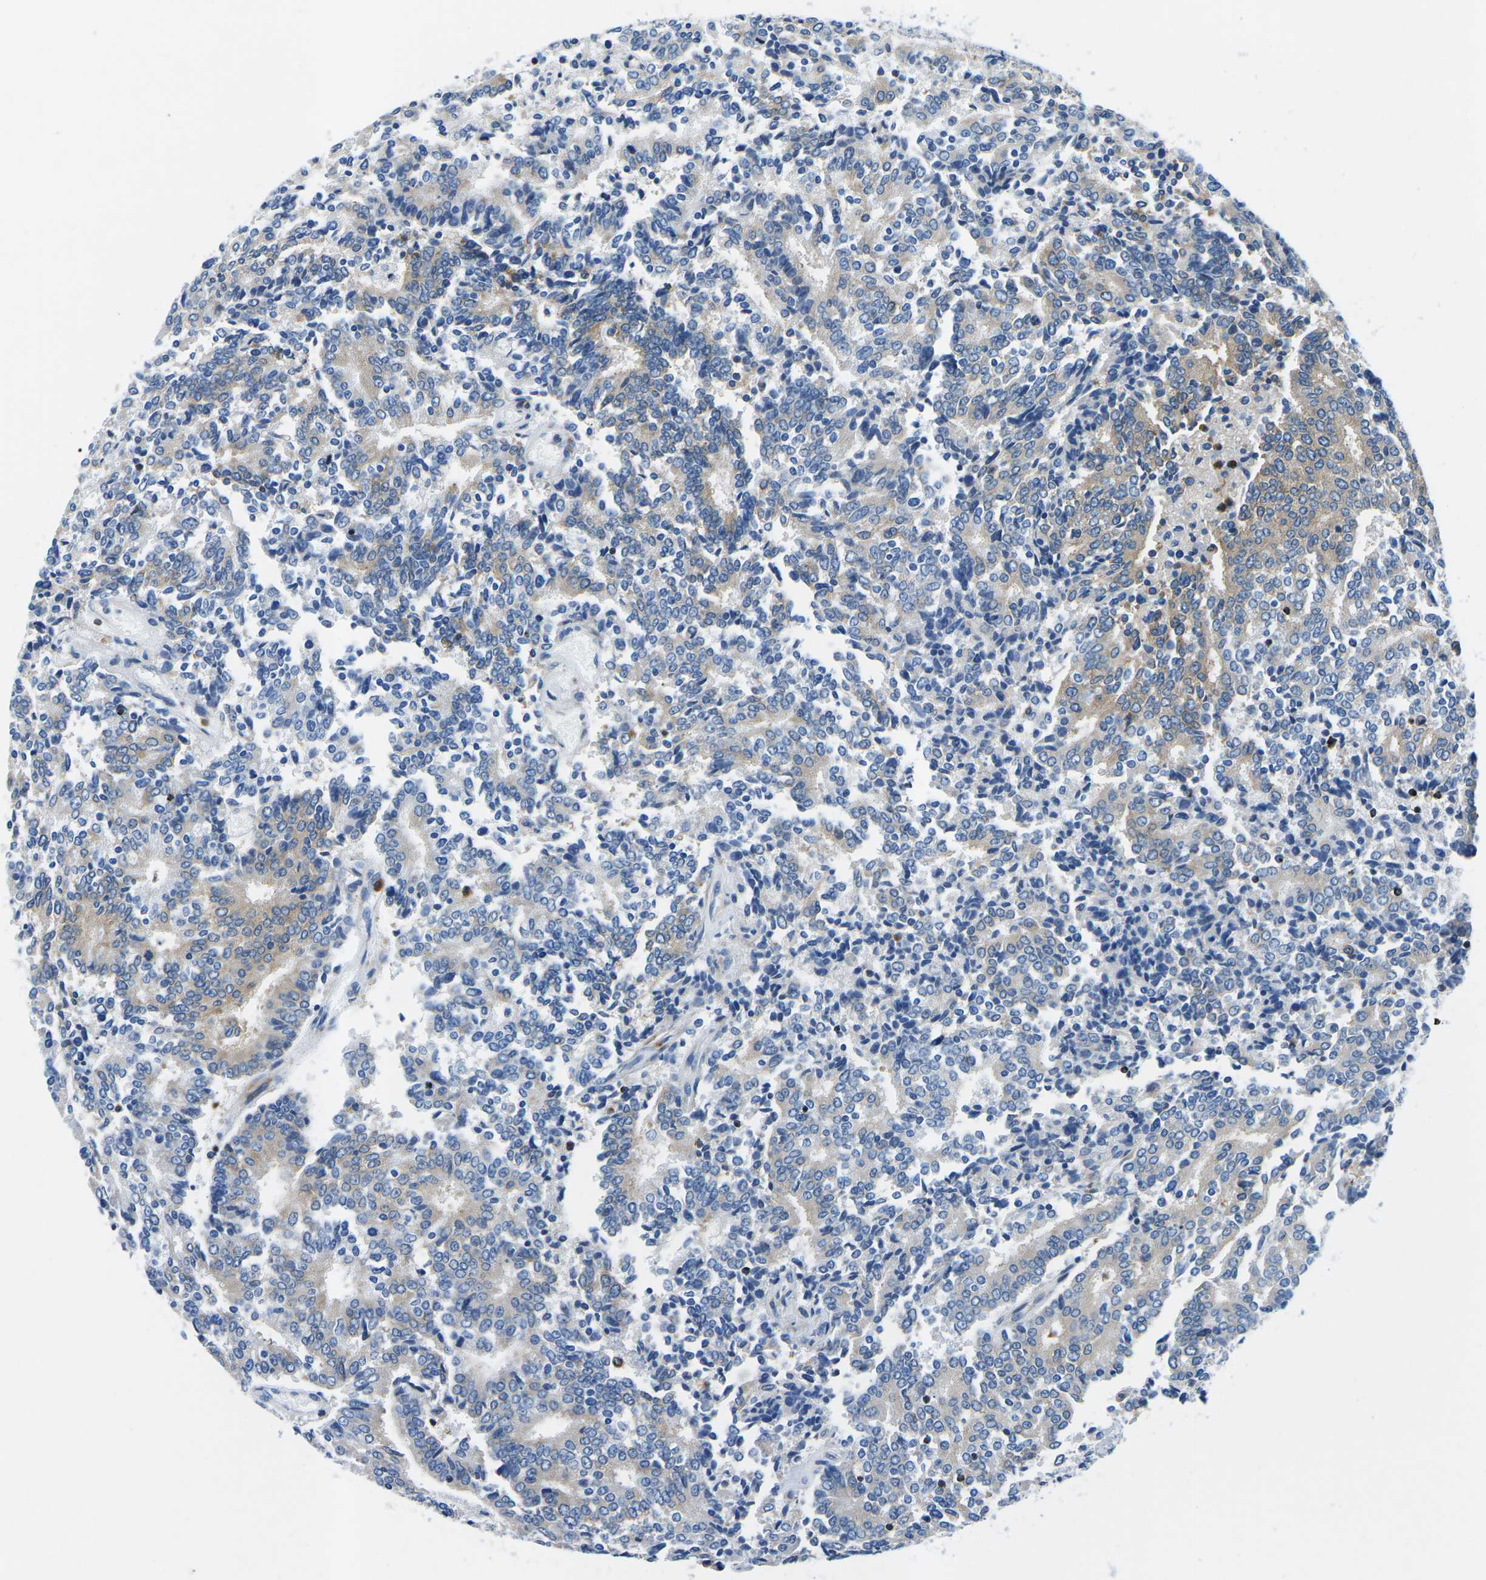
{"staining": {"intensity": "weak", "quantity": ">75%", "location": "cytoplasmic/membranous"}, "tissue": "prostate cancer", "cell_type": "Tumor cells", "image_type": "cancer", "snomed": [{"axis": "morphology", "description": "Normal tissue, NOS"}, {"axis": "morphology", "description": "Adenocarcinoma, High grade"}, {"axis": "topography", "description": "Prostate"}, {"axis": "topography", "description": "Seminal veicle"}], "caption": "Immunohistochemistry (IHC) (DAB) staining of prostate cancer (high-grade adenocarcinoma) displays weak cytoplasmic/membranous protein positivity in about >75% of tumor cells.", "gene": "MC4R", "patient": {"sex": "male", "age": 55}}